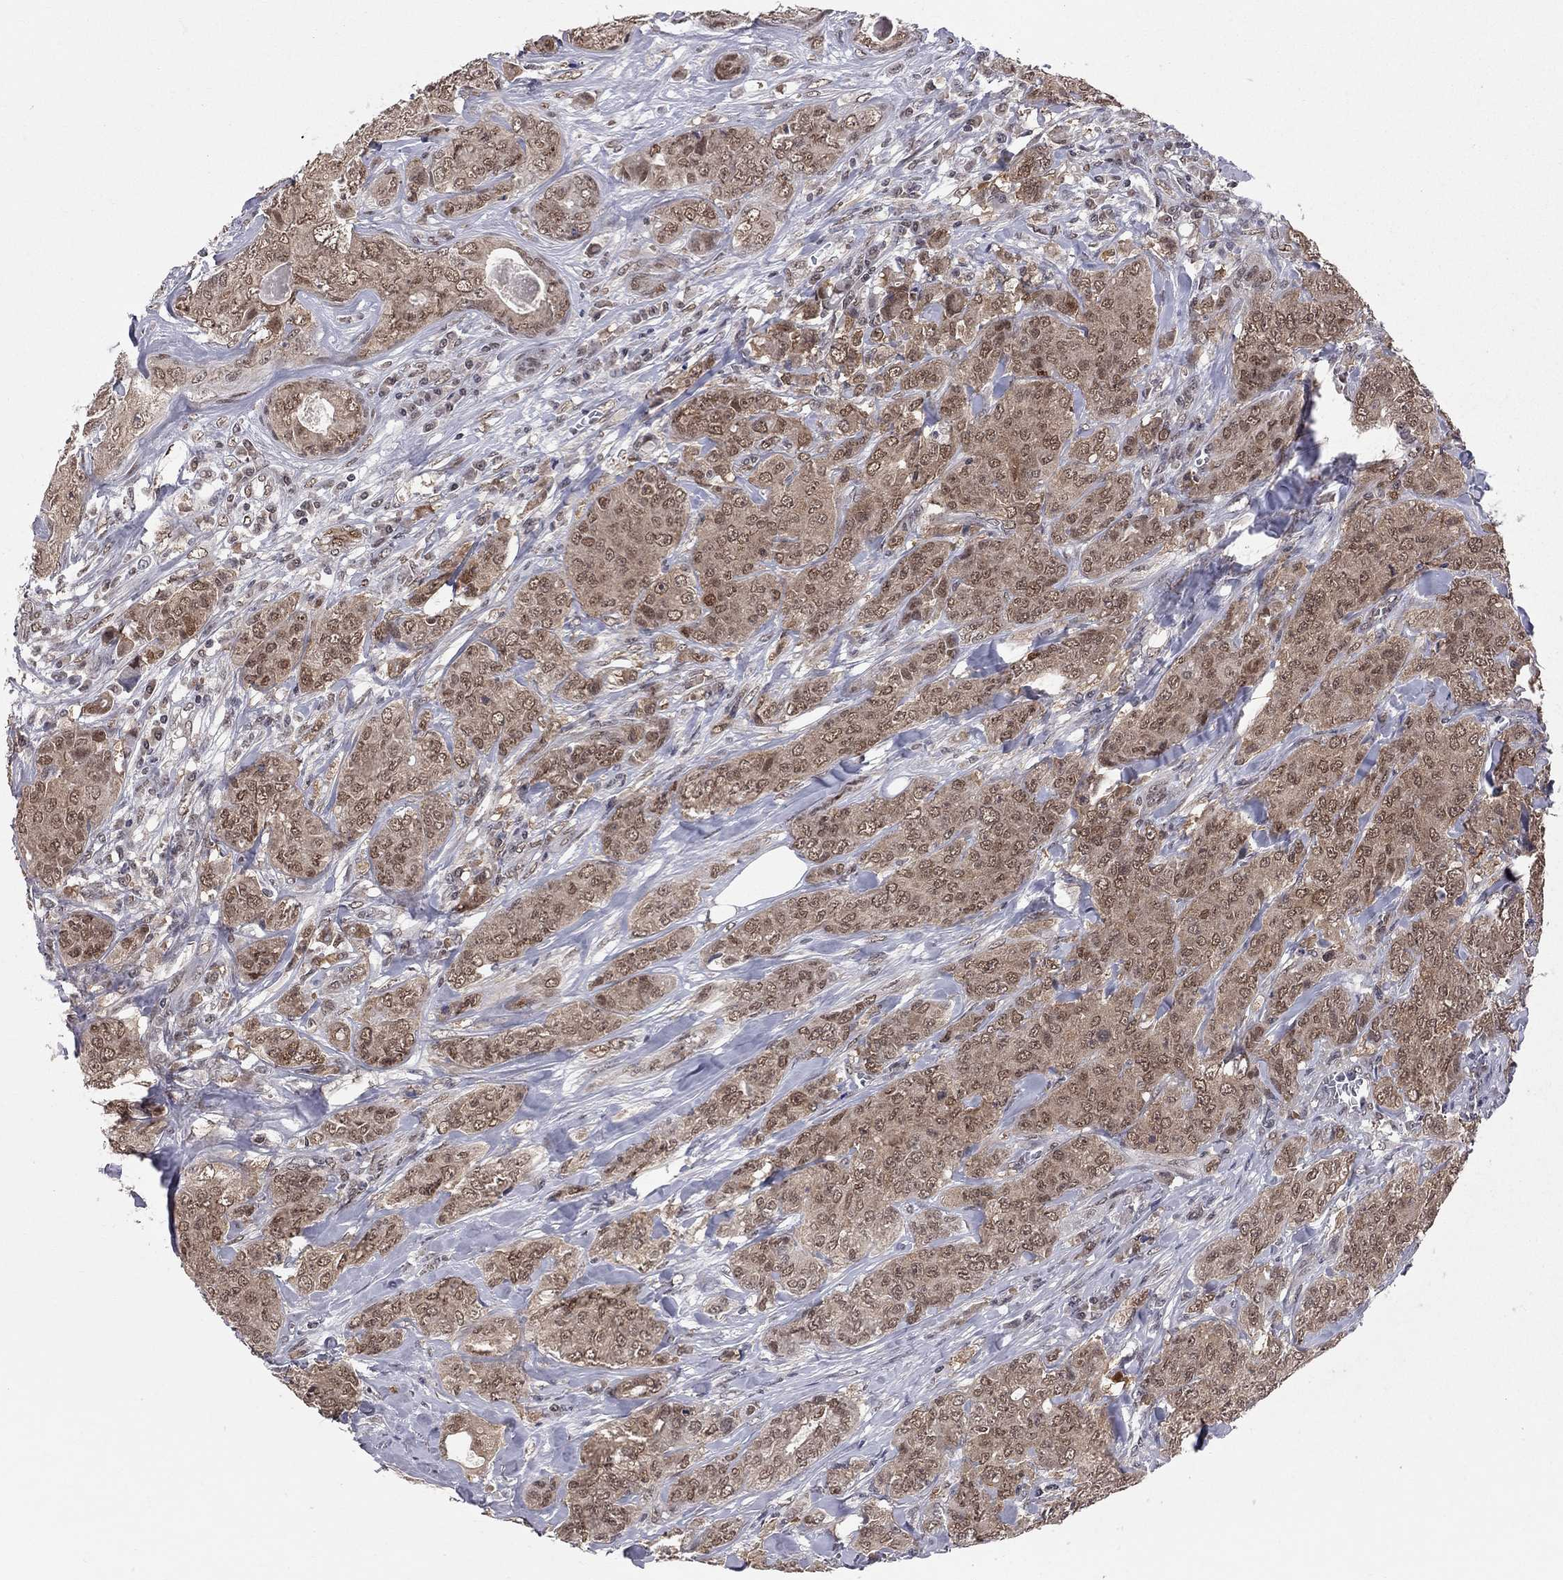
{"staining": {"intensity": "weak", "quantity": "25%-75%", "location": "cytoplasmic/membranous,nuclear"}, "tissue": "breast cancer", "cell_type": "Tumor cells", "image_type": "cancer", "snomed": [{"axis": "morphology", "description": "Duct carcinoma"}, {"axis": "topography", "description": "Breast"}], "caption": "Protein expression by IHC exhibits weak cytoplasmic/membranous and nuclear expression in approximately 25%-75% of tumor cells in infiltrating ductal carcinoma (breast).", "gene": "SAP30L", "patient": {"sex": "female", "age": 43}}